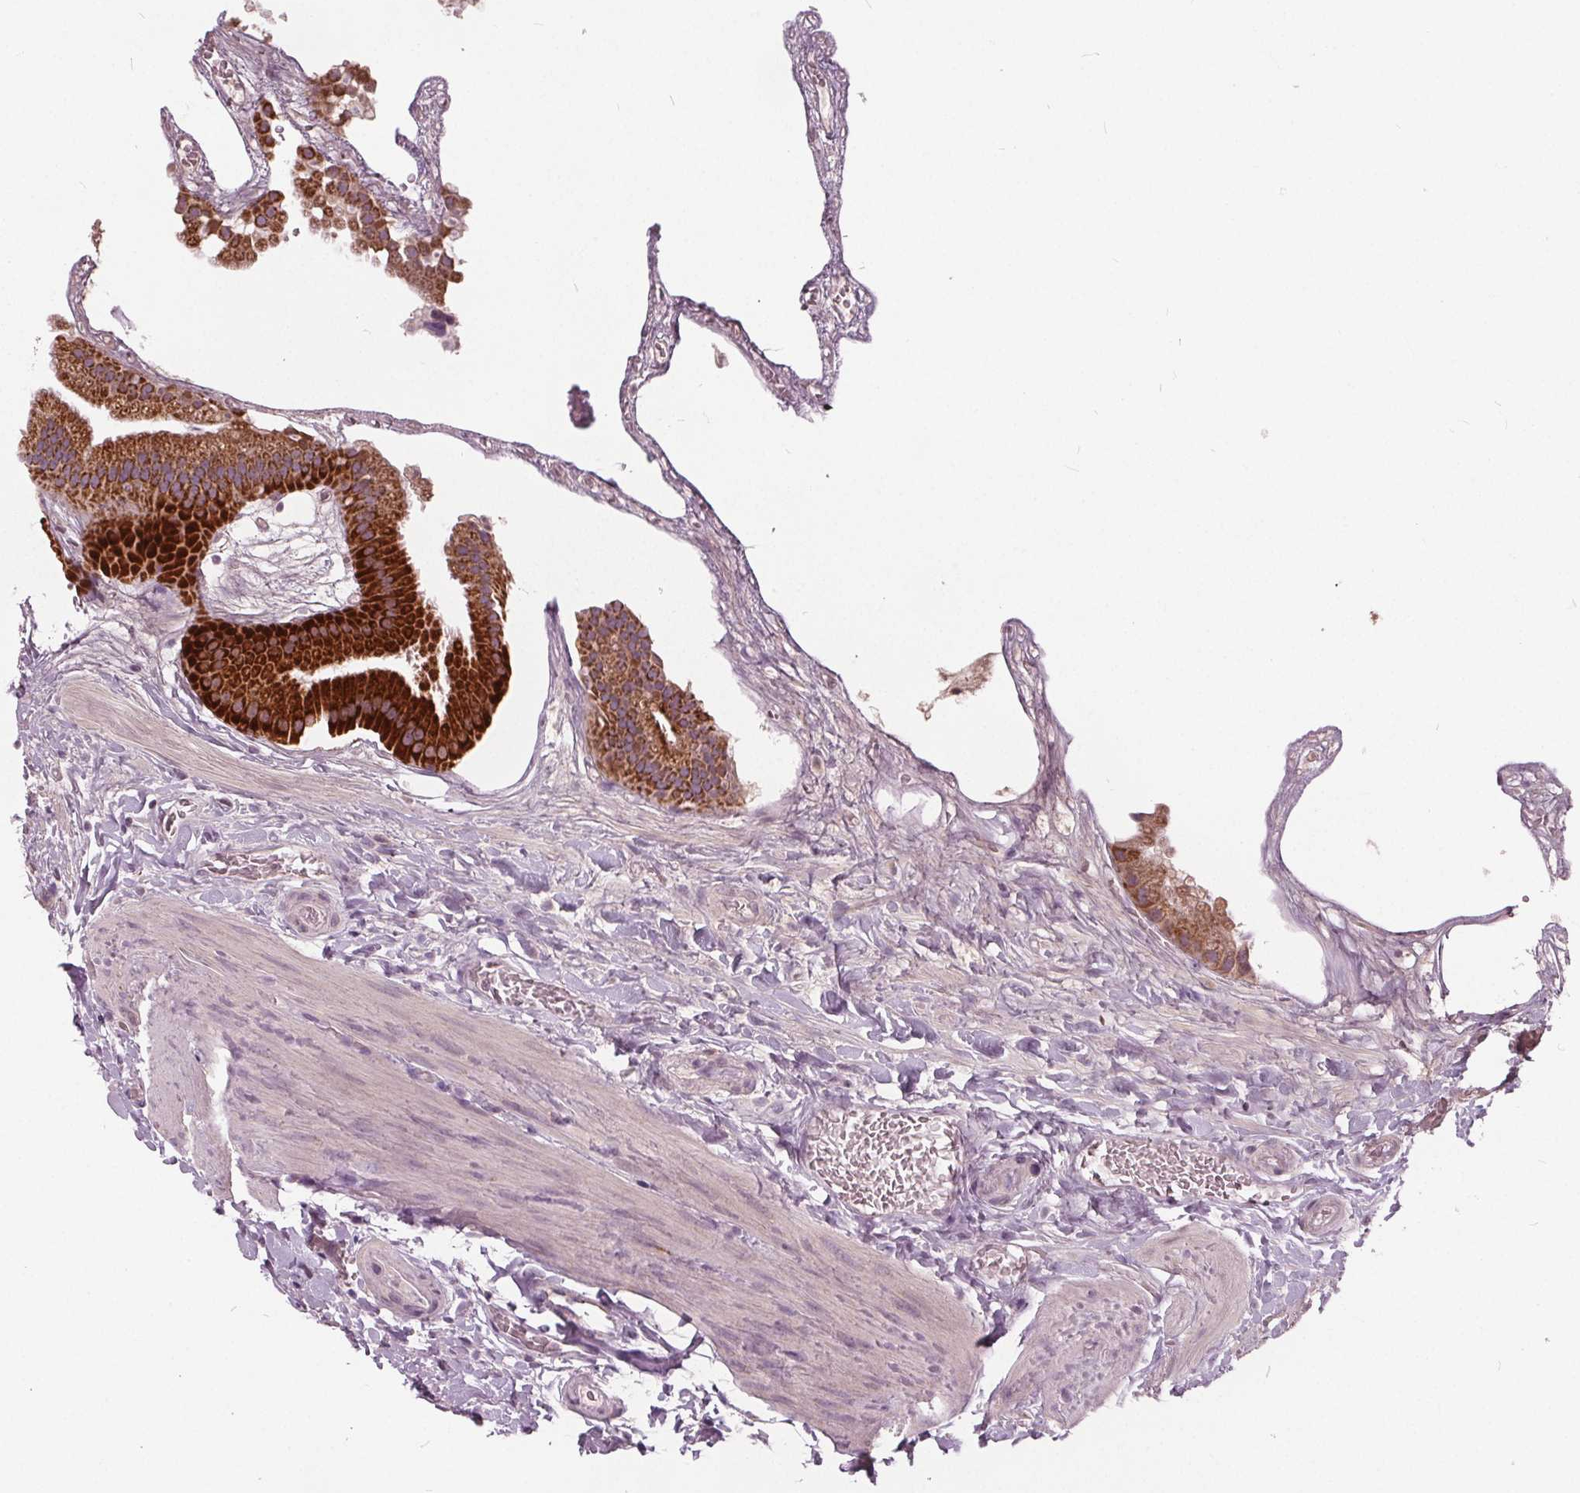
{"staining": {"intensity": "strong", "quantity": ">75%", "location": "cytoplasmic/membranous"}, "tissue": "gallbladder", "cell_type": "Glandular cells", "image_type": "normal", "snomed": [{"axis": "morphology", "description": "Normal tissue, NOS"}, {"axis": "topography", "description": "Gallbladder"}], "caption": "Immunohistochemical staining of normal human gallbladder shows high levels of strong cytoplasmic/membranous staining in about >75% of glandular cells.", "gene": "ECI2", "patient": {"sex": "female", "age": 63}}